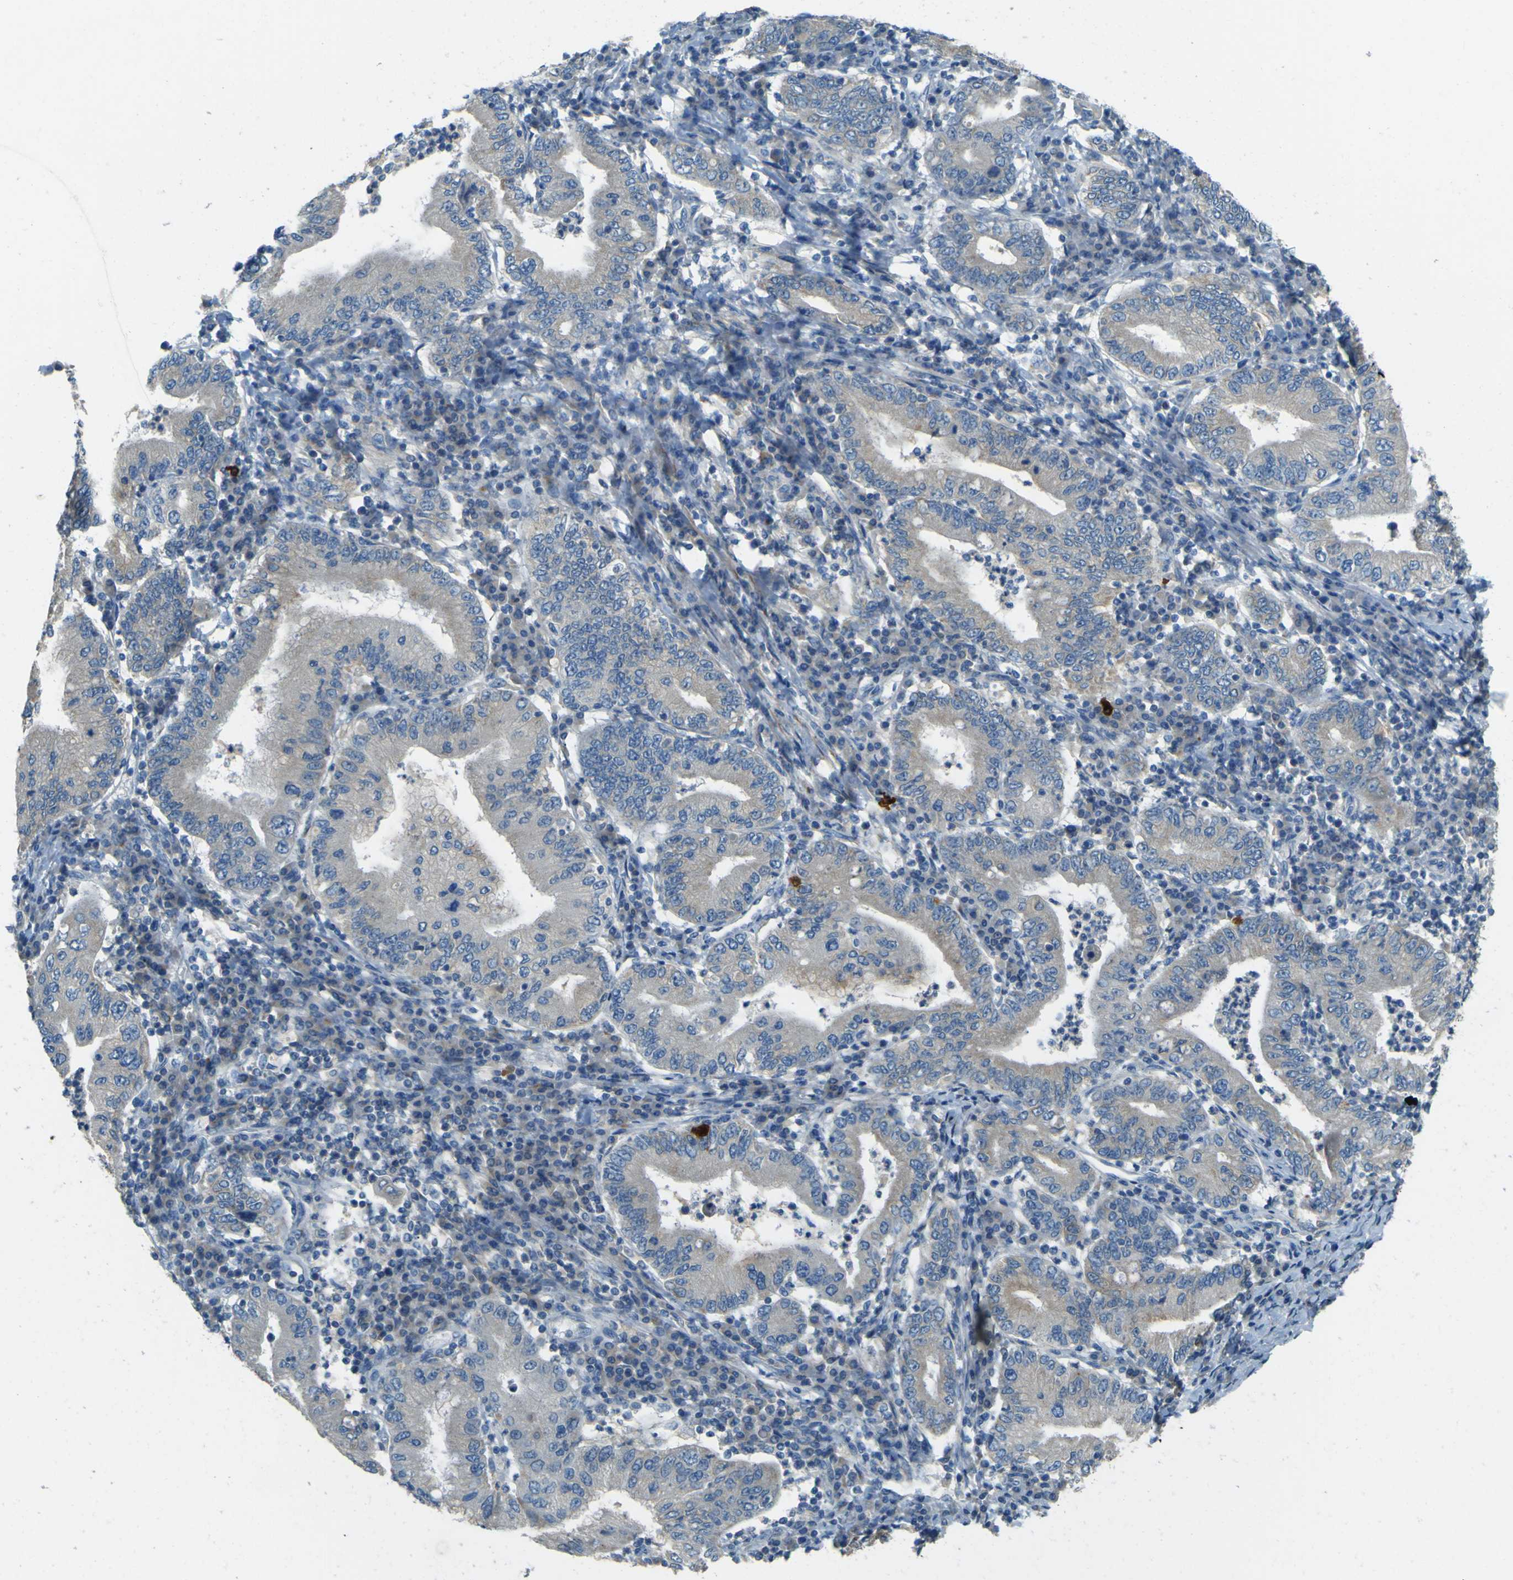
{"staining": {"intensity": "weak", "quantity": "<25%", "location": "cytoplasmic/membranous"}, "tissue": "stomach cancer", "cell_type": "Tumor cells", "image_type": "cancer", "snomed": [{"axis": "morphology", "description": "Normal tissue, NOS"}, {"axis": "morphology", "description": "Adenocarcinoma, NOS"}, {"axis": "topography", "description": "Esophagus"}, {"axis": "topography", "description": "Stomach, upper"}, {"axis": "topography", "description": "Peripheral nerve tissue"}], "caption": "Immunohistochemistry (IHC) histopathology image of neoplastic tissue: human adenocarcinoma (stomach) stained with DAB reveals no significant protein staining in tumor cells.", "gene": "FKTN", "patient": {"sex": "male", "age": 62}}